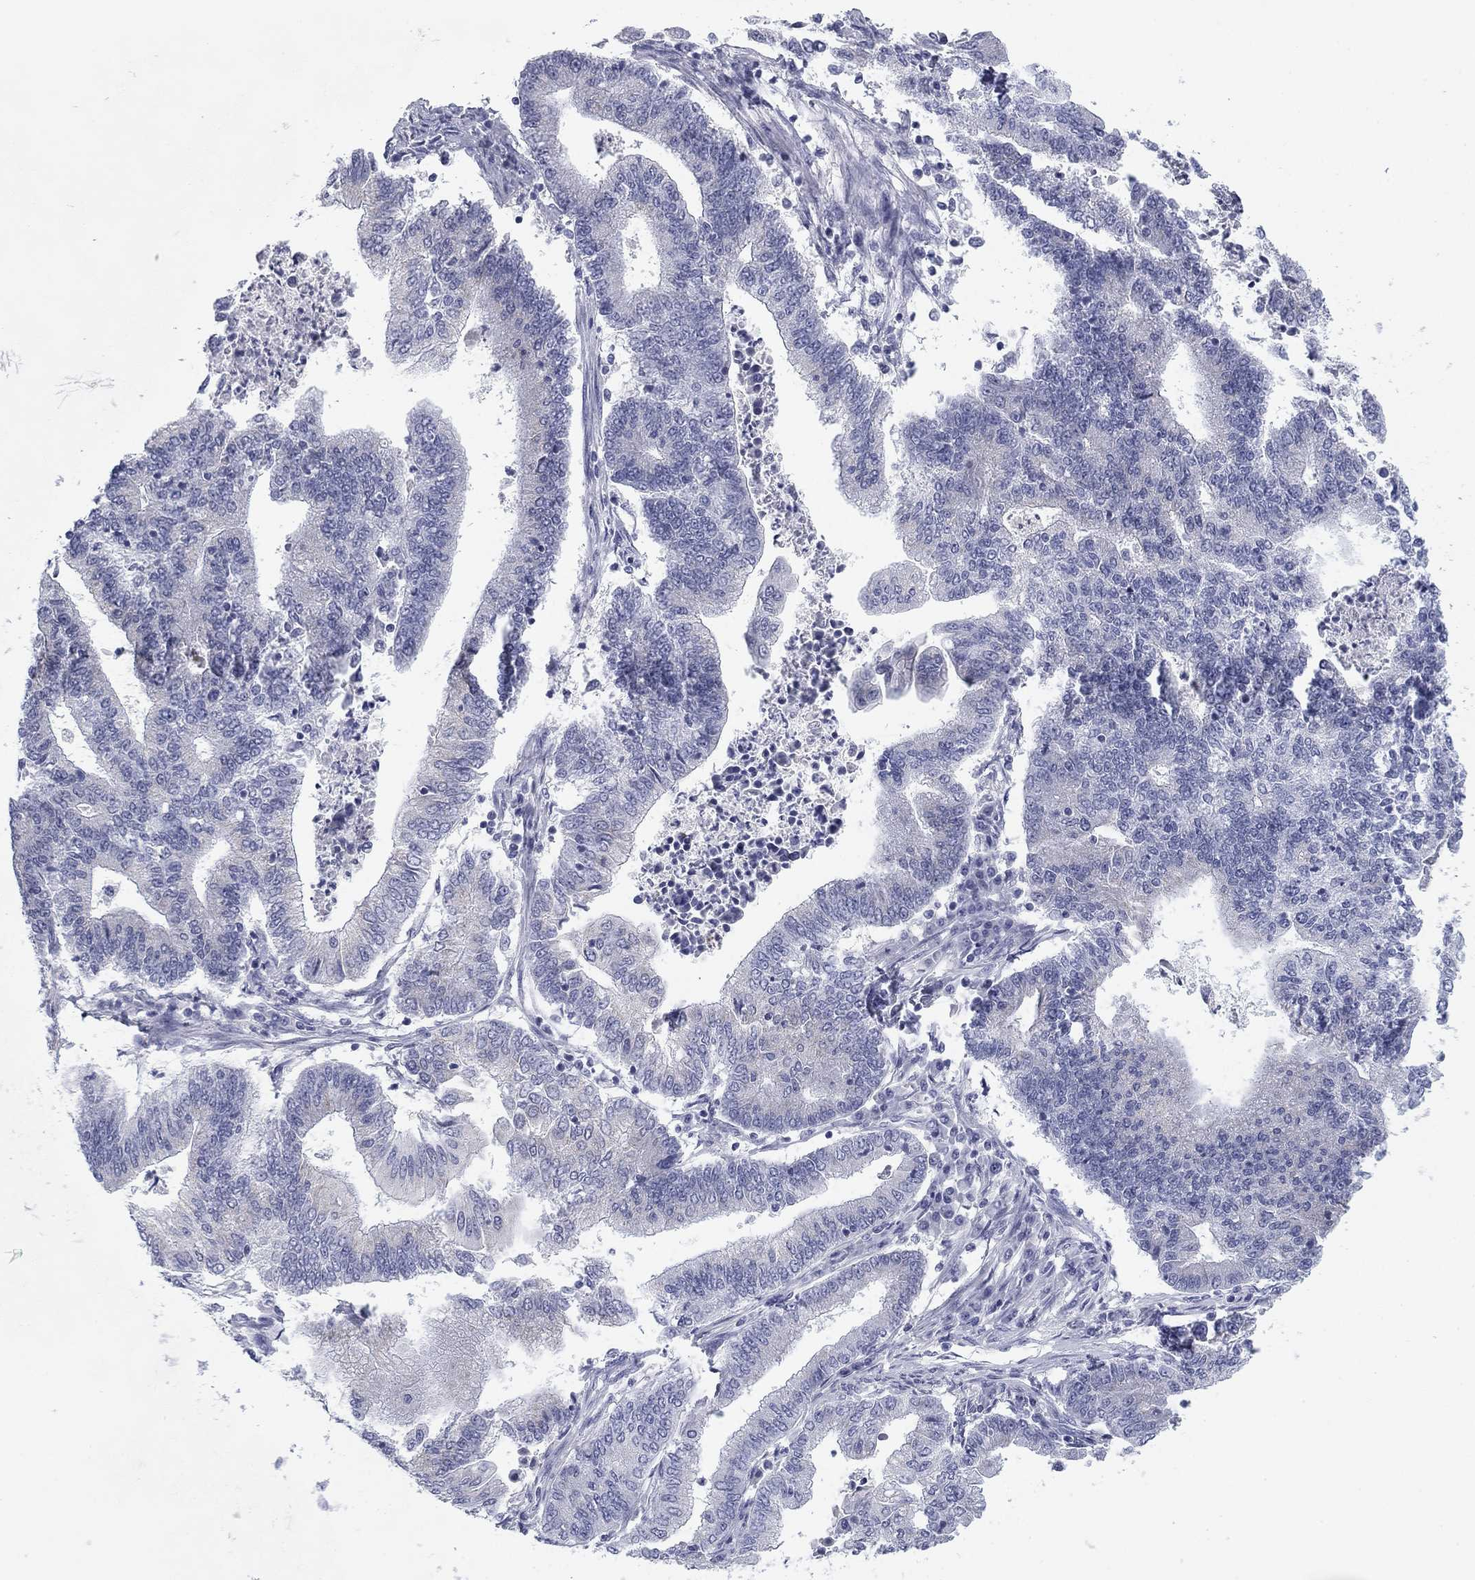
{"staining": {"intensity": "negative", "quantity": "none", "location": "none"}, "tissue": "endometrial cancer", "cell_type": "Tumor cells", "image_type": "cancer", "snomed": [{"axis": "morphology", "description": "Adenocarcinoma, NOS"}, {"axis": "topography", "description": "Uterus"}, {"axis": "topography", "description": "Endometrium"}], "caption": "Immunohistochemistry histopathology image of endometrial cancer (adenocarcinoma) stained for a protein (brown), which reveals no staining in tumor cells.", "gene": "PRPH", "patient": {"sex": "female", "age": 54}}